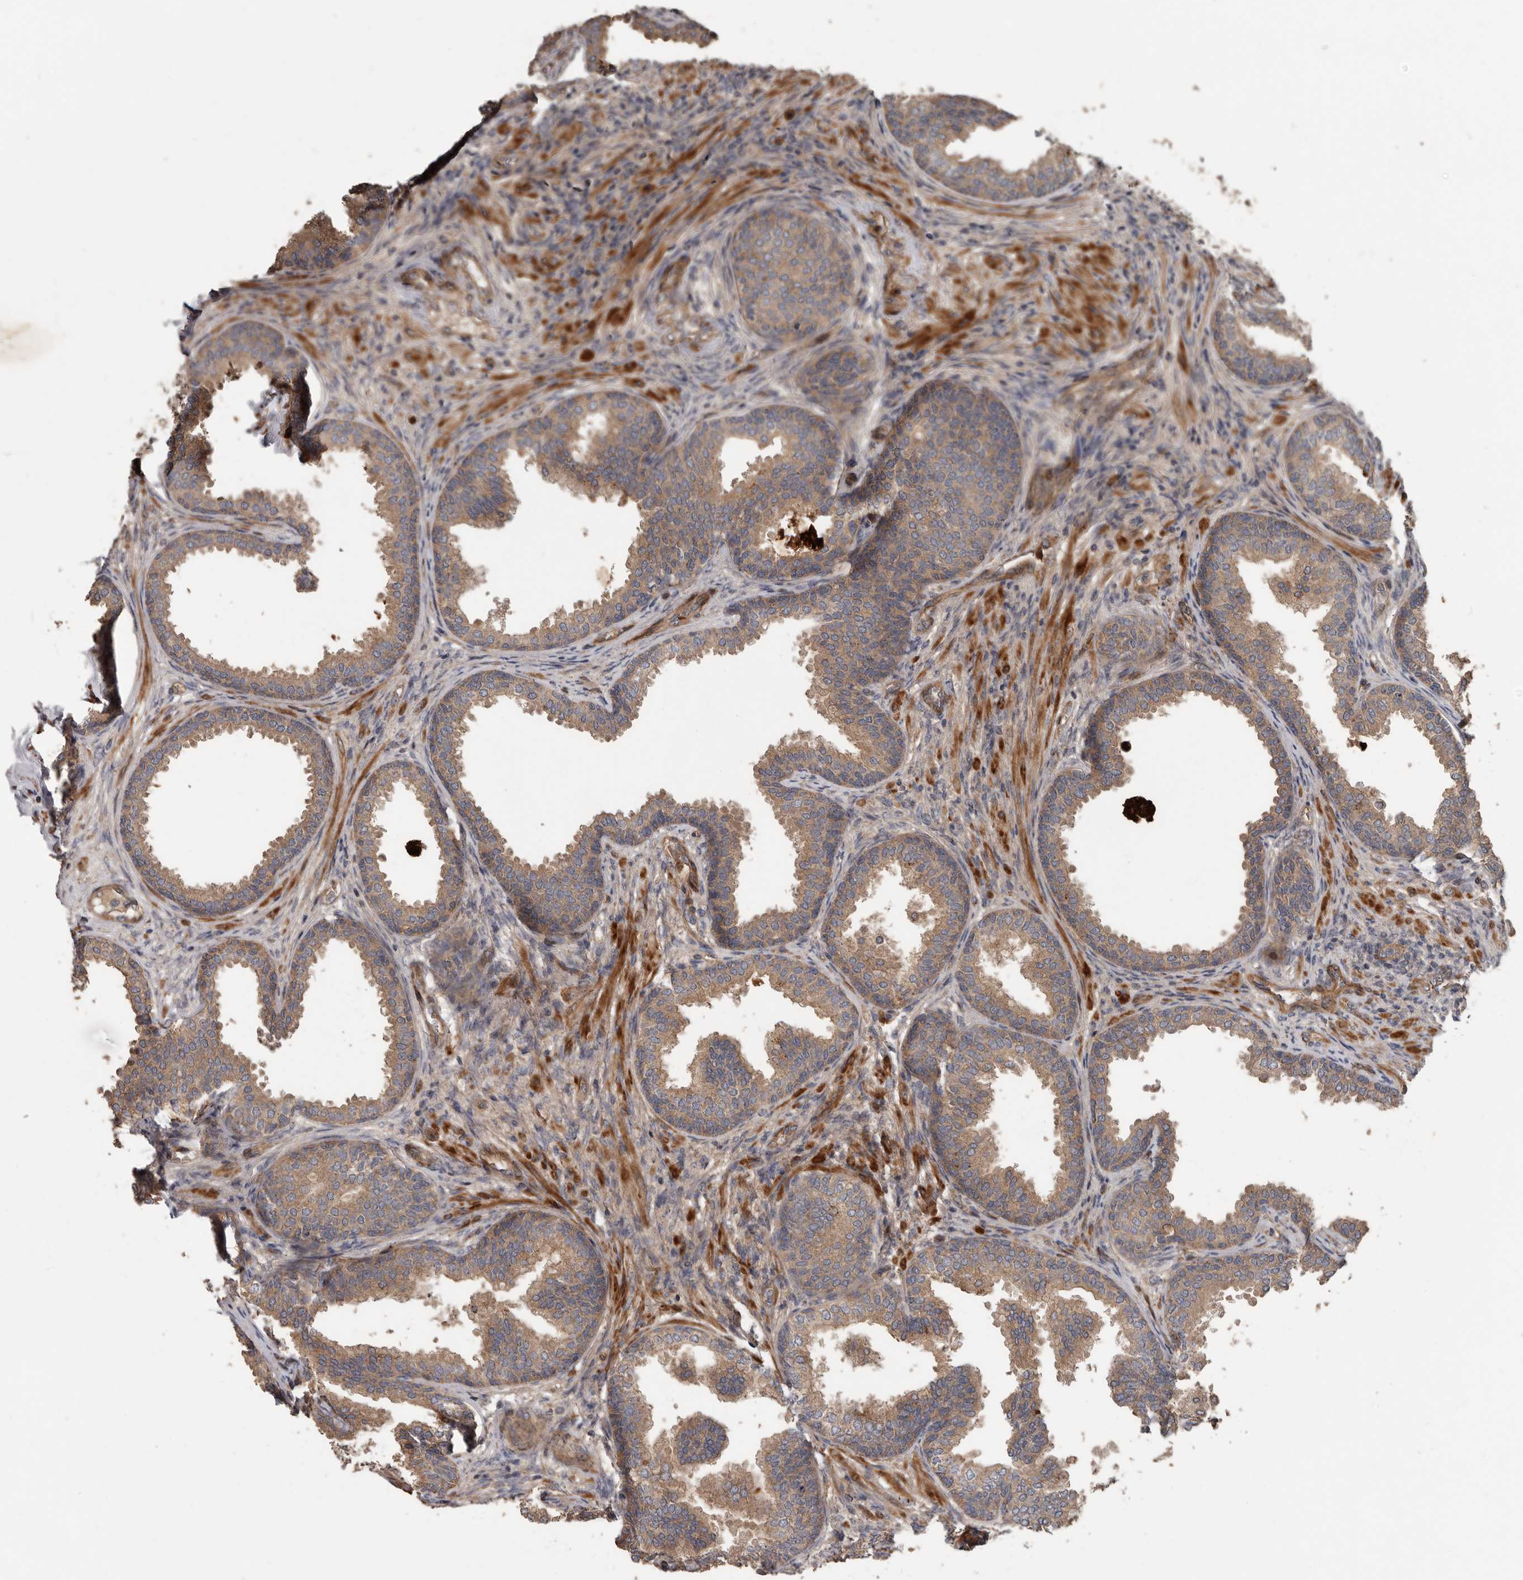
{"staining": {"intensity": "moderate", "quantity": ">75%", "location": "cytoplasmic/membranous"}, "tissue": "prostate", "cell_type": "Glandular cells", "image_type": "normal", "snomed": [{"axis": "morphology", "description": "Normal tissue, NOS"}, {"axis": "topography", "description": "Prostate"}], "caption": "Immunohistochemistry (IHC) of benign human prostate displays medium levels of moderate cytoplasmic/membranous positivity in about >75% of glandular cells.", "gene": "ARHGEF5", "patient": {"sex": "male", "age": 76}}